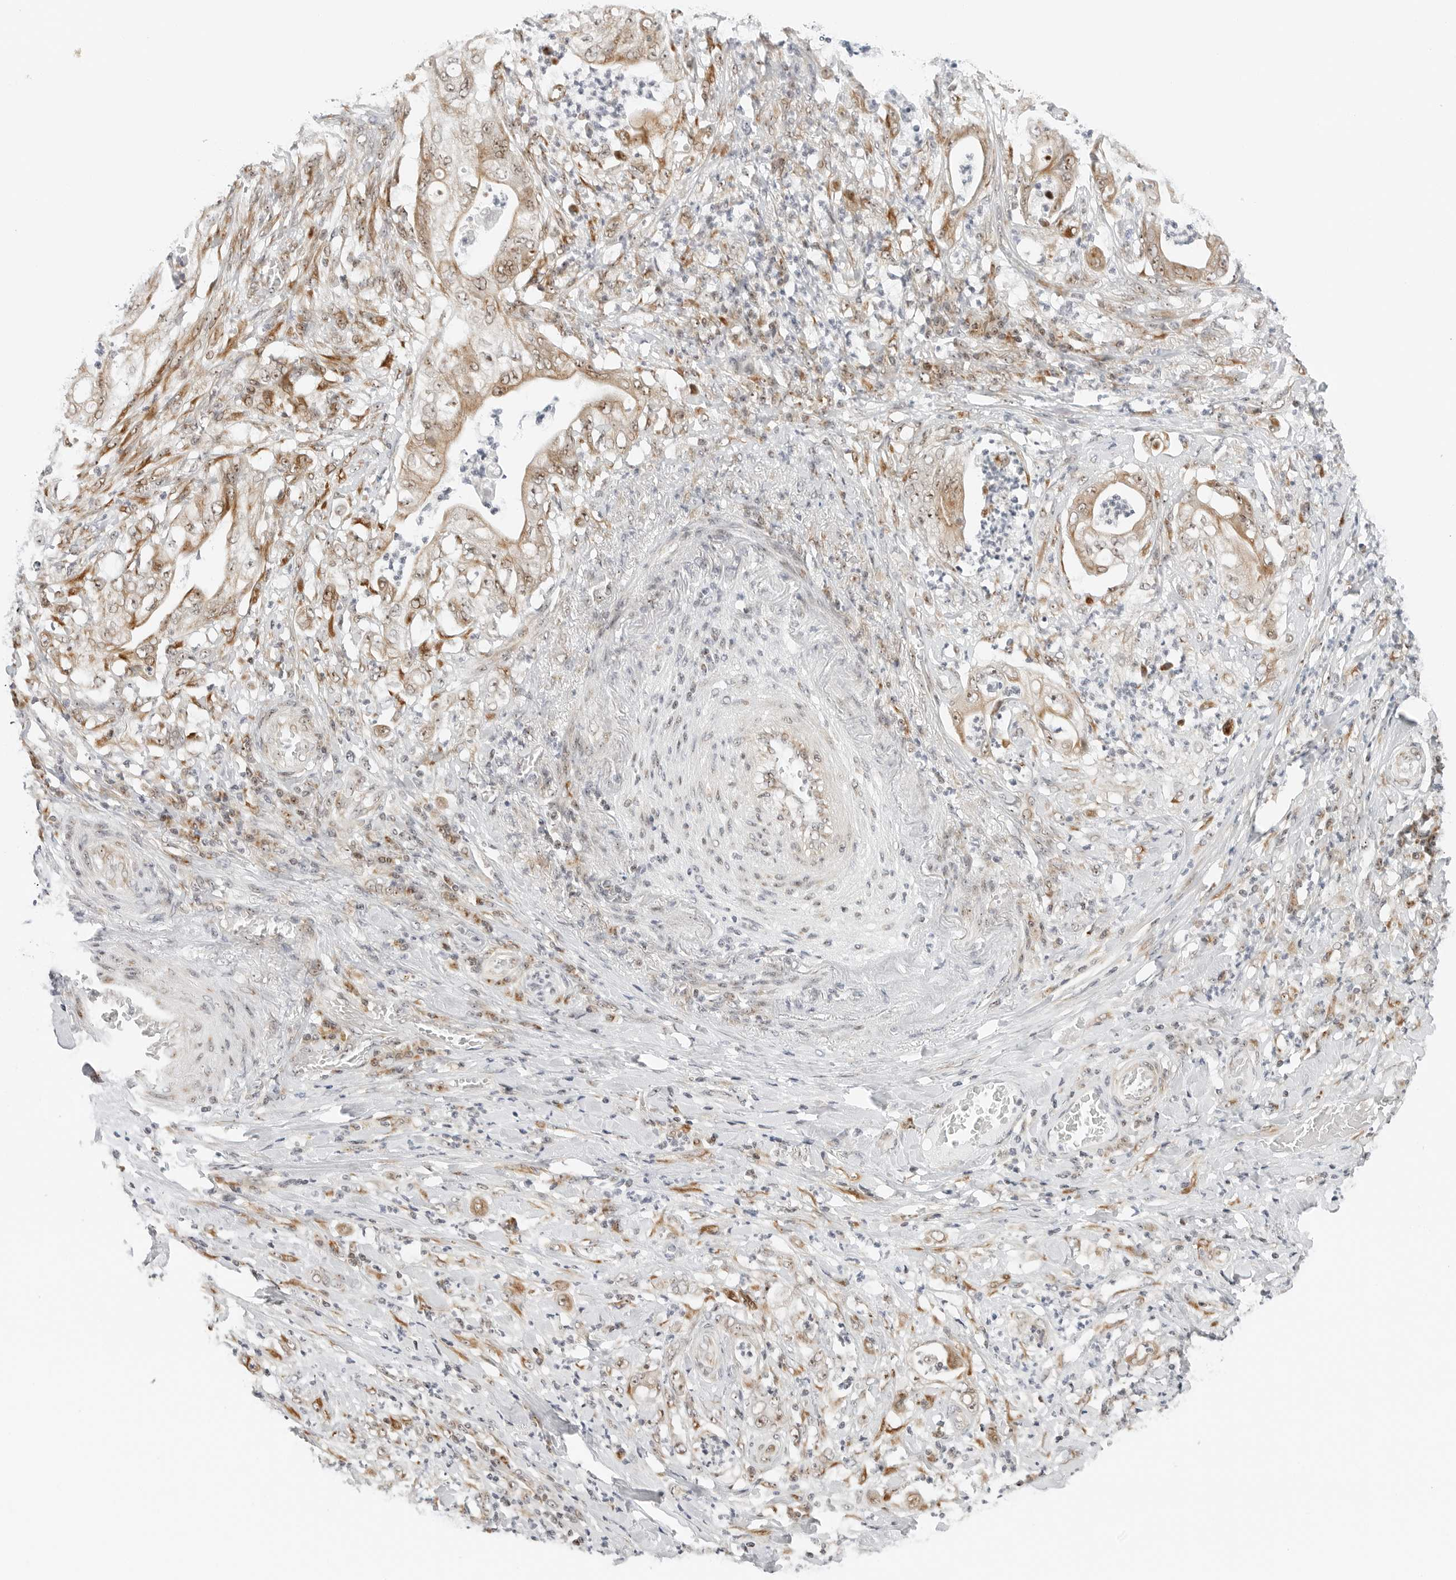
{"staining": {"intensity": "moderate", "quantity": ">75%", "location": "cytoplasmic/membranous,nuclear"}, "tissue": "stomach cancer", "cell_type": "Tumor cells", "image_type": "cancer", "snomed": [{"axis": "morphology", "description": "Adenocarcinoma, NOS"}, {"axis": "topography", "description": "Stomach"}], "caption": "Stomach adenocarcinoma stained for a protein reveals moderate cytoplasmic/membranous and nuclear positivity in tumor cells.", "gene": "RIMKLA", "patient": {"sex": "female", "age": 73}}